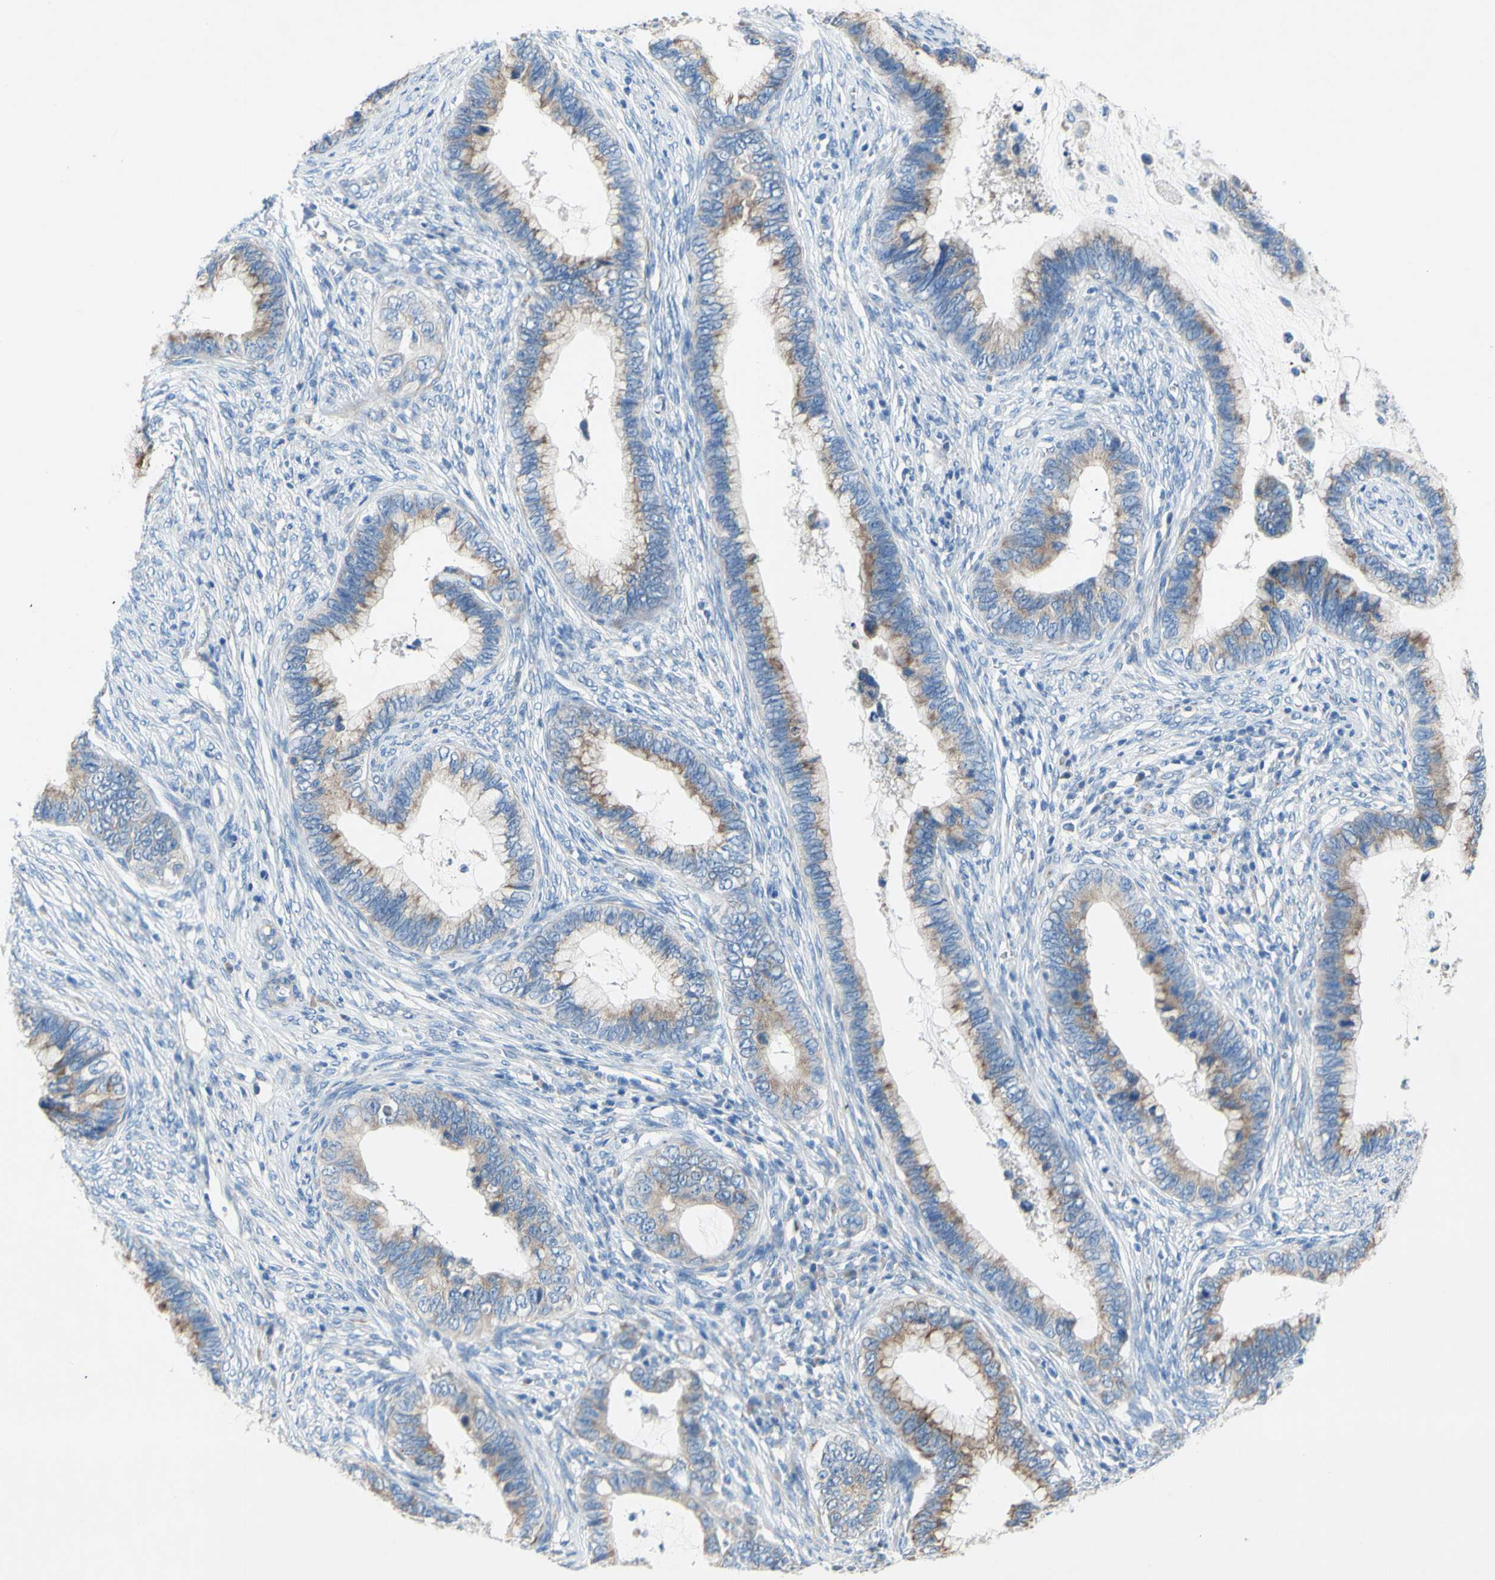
{"staining": {"intensity": "weak", "quantity": "25%-75%", "location": "cytoplasmic/membranous"}, "tissue": "cervical cancer", "cell_type": "Tumor cells", "image_type": "cancer", "snomed": [{"axis": "morphology", "description": "Adenocarcinoma, NOS"}, {"axis": "topography", "description": "Cervix"}], "caption": "High-magnification brightfield microscopy of cervical cancer (adenocarcinoma) stained with DAB (3,3'-diaminobenzidine) (brown) and counterstained with hematoxylin (blue). tumor cells exhibit weak cytoplasmic/membranous expression is seen in approximately25%-75% of cells.", "gene": "TMIGD2", "patient": {"sex": "female", "age": 44}}